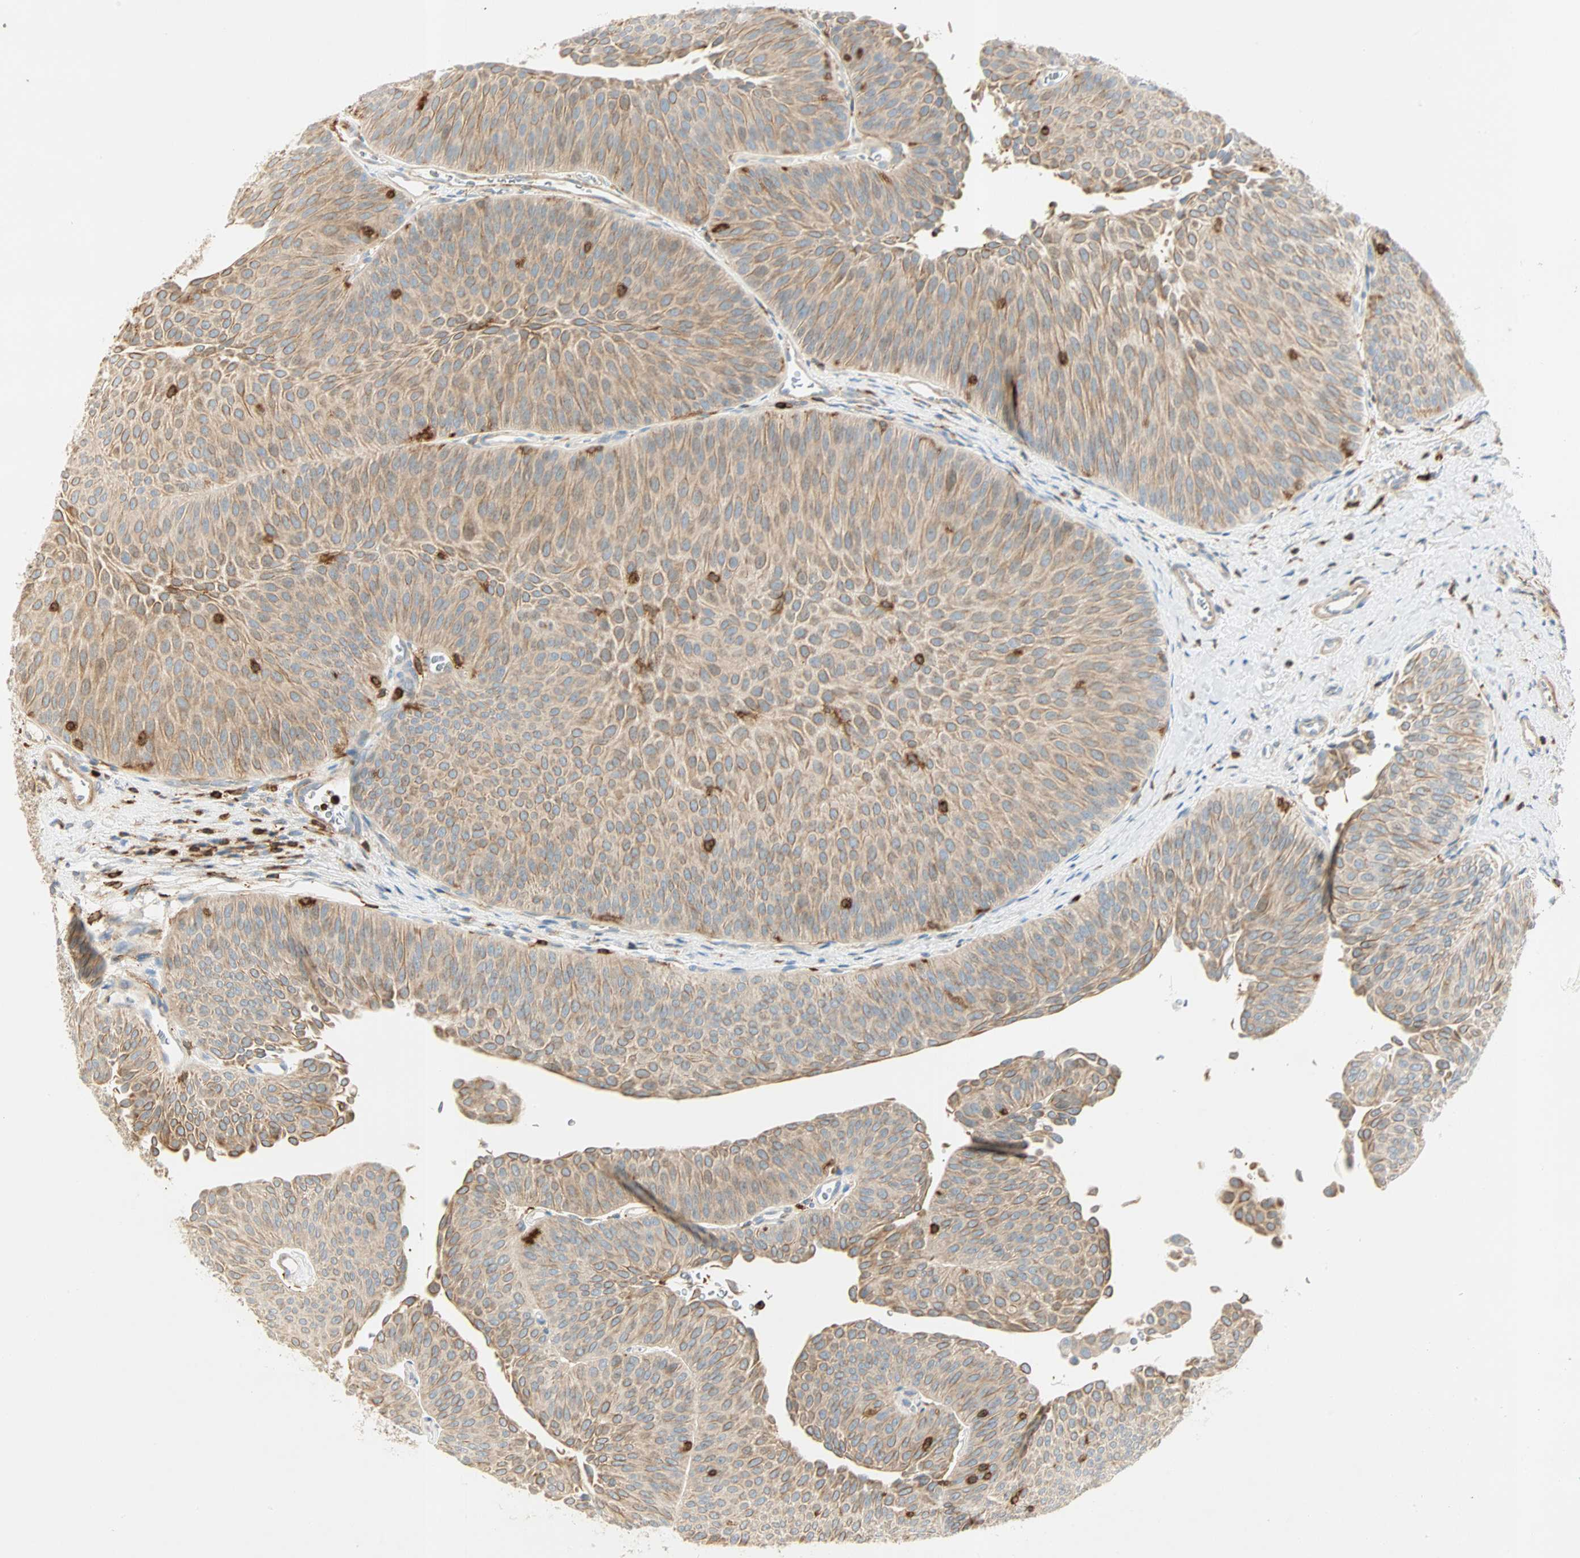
{"staining": {"intensity": "moderate", "quantity": ">75%", "location": "cytoplasmic/membranous"}, "tissue": "urothelial cancer", "cell_type": "Tumor cells", "image_type": "cancer", "snomed": [{"axis": "morphology", "description": "Urothelial carcinoma, Low grade"}, {"axis": "topography", "description": "Urinary bladder"}], "caption": "IHC (DAB (3,3'-diaminobenzidine)) staining of low-grade urothelial carcinoma exhibits moderate cytoplasmic/membranous protein staining in approximately >75% of tumor cells.", "gene": "FMNL1", "patient": {"sex": "female", "age": 60}}